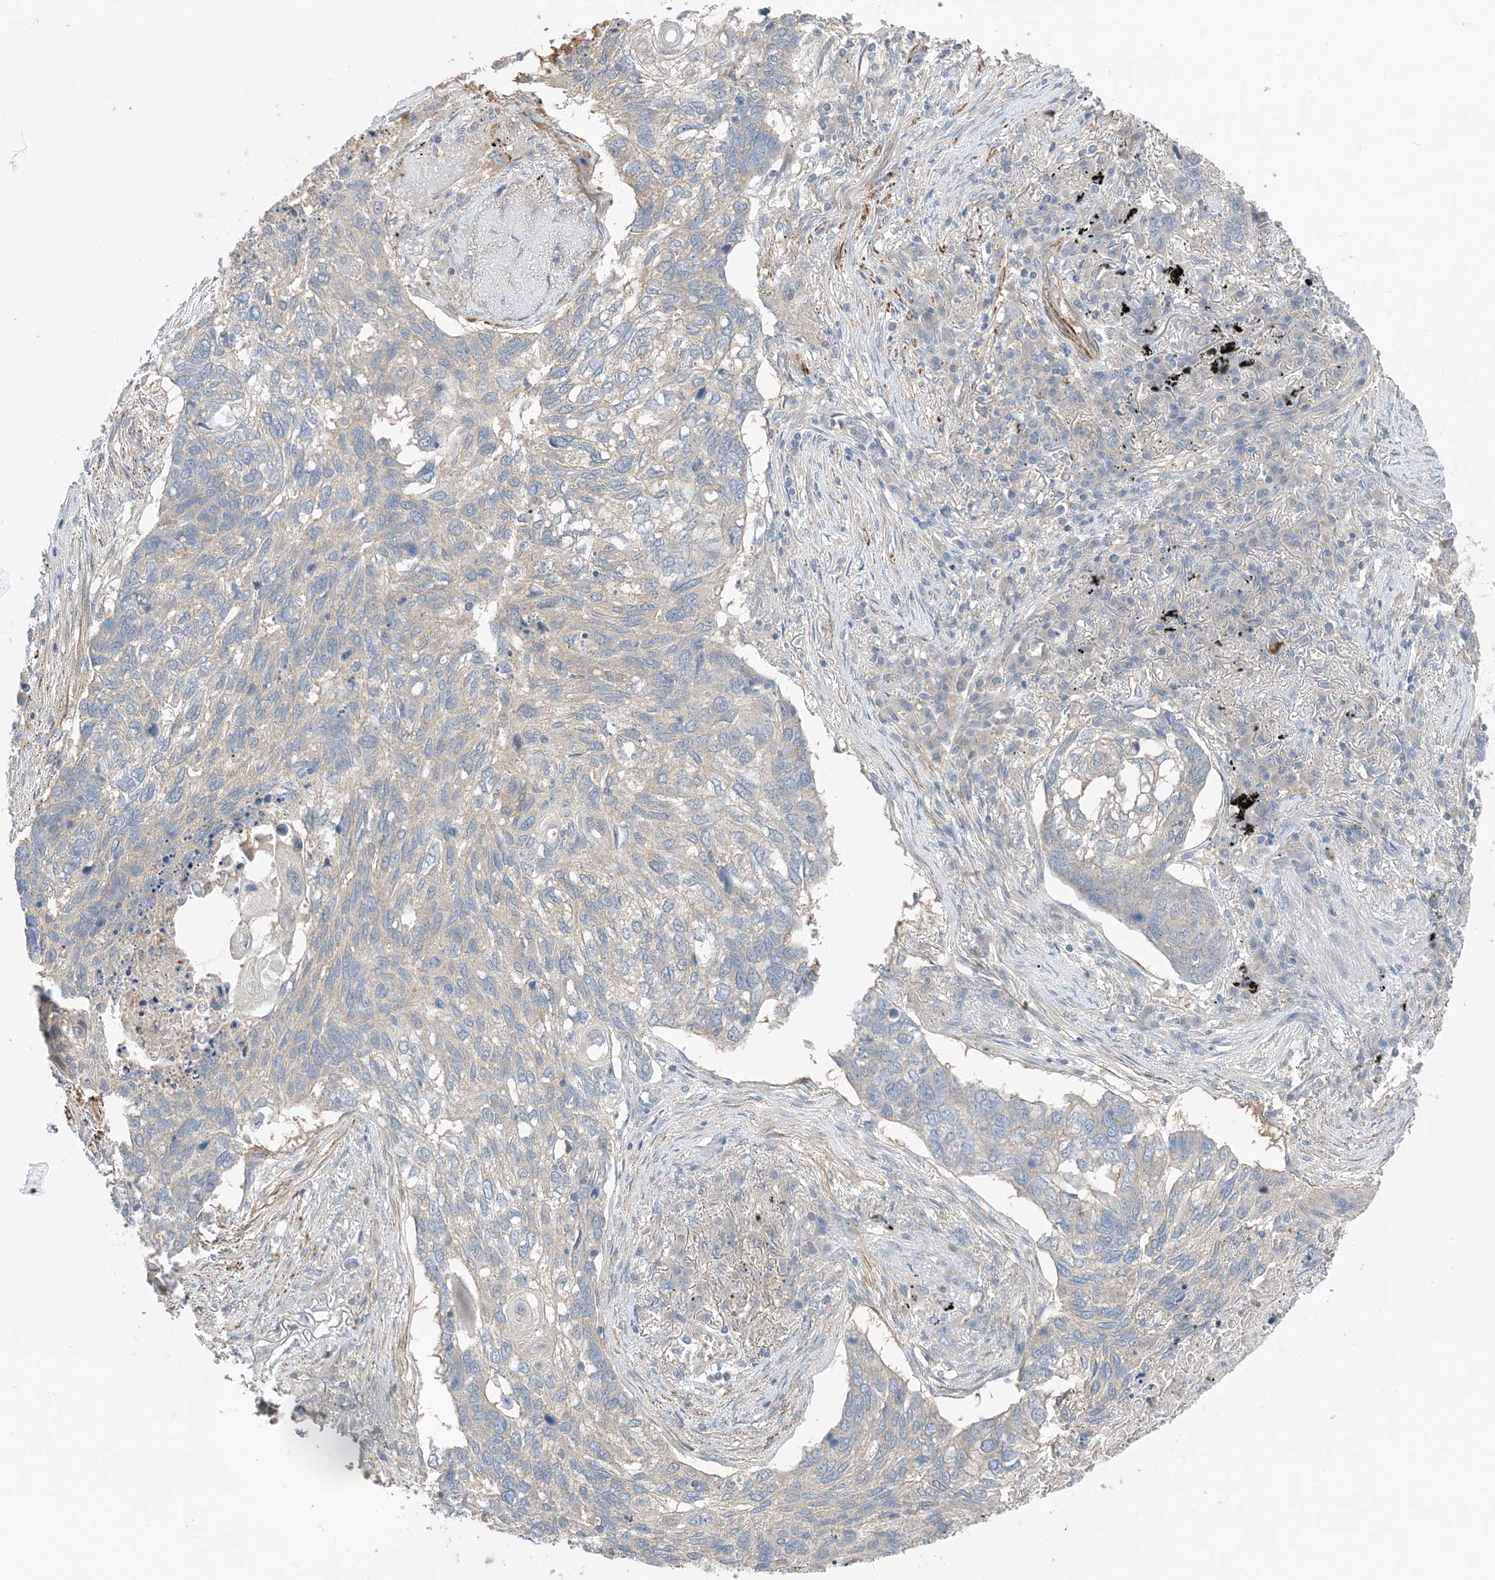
{"staining": {"intensity": "negative", "quantity": "none", "location": "none"}, "tissue": "lung cancer", "cell_type": "Tumor cells", "image_type": "cancer", "snomed": [{"axis": "morphology", "description": "Squamous cell carcinoma, NOS"}, {"axis": "topography", "description": "Lung"}], "caption": "Immunohistochemistry (IHC) micrograph of neoplastic tissue: lung cancer (squamous cell carcinoma) stained with DAB (3,3'-diaminobenzidine) shows no significant protein expression in tumor cells. Brightfield microscopy of immunohistochemistry (IHC) stained with DAB (3,3'-diaminobenzidine) (brown) and hematoxylin (blue), captured at high magnification.", "gene": "KIFBP", "patient": {"sex": "female", "age": 63}}